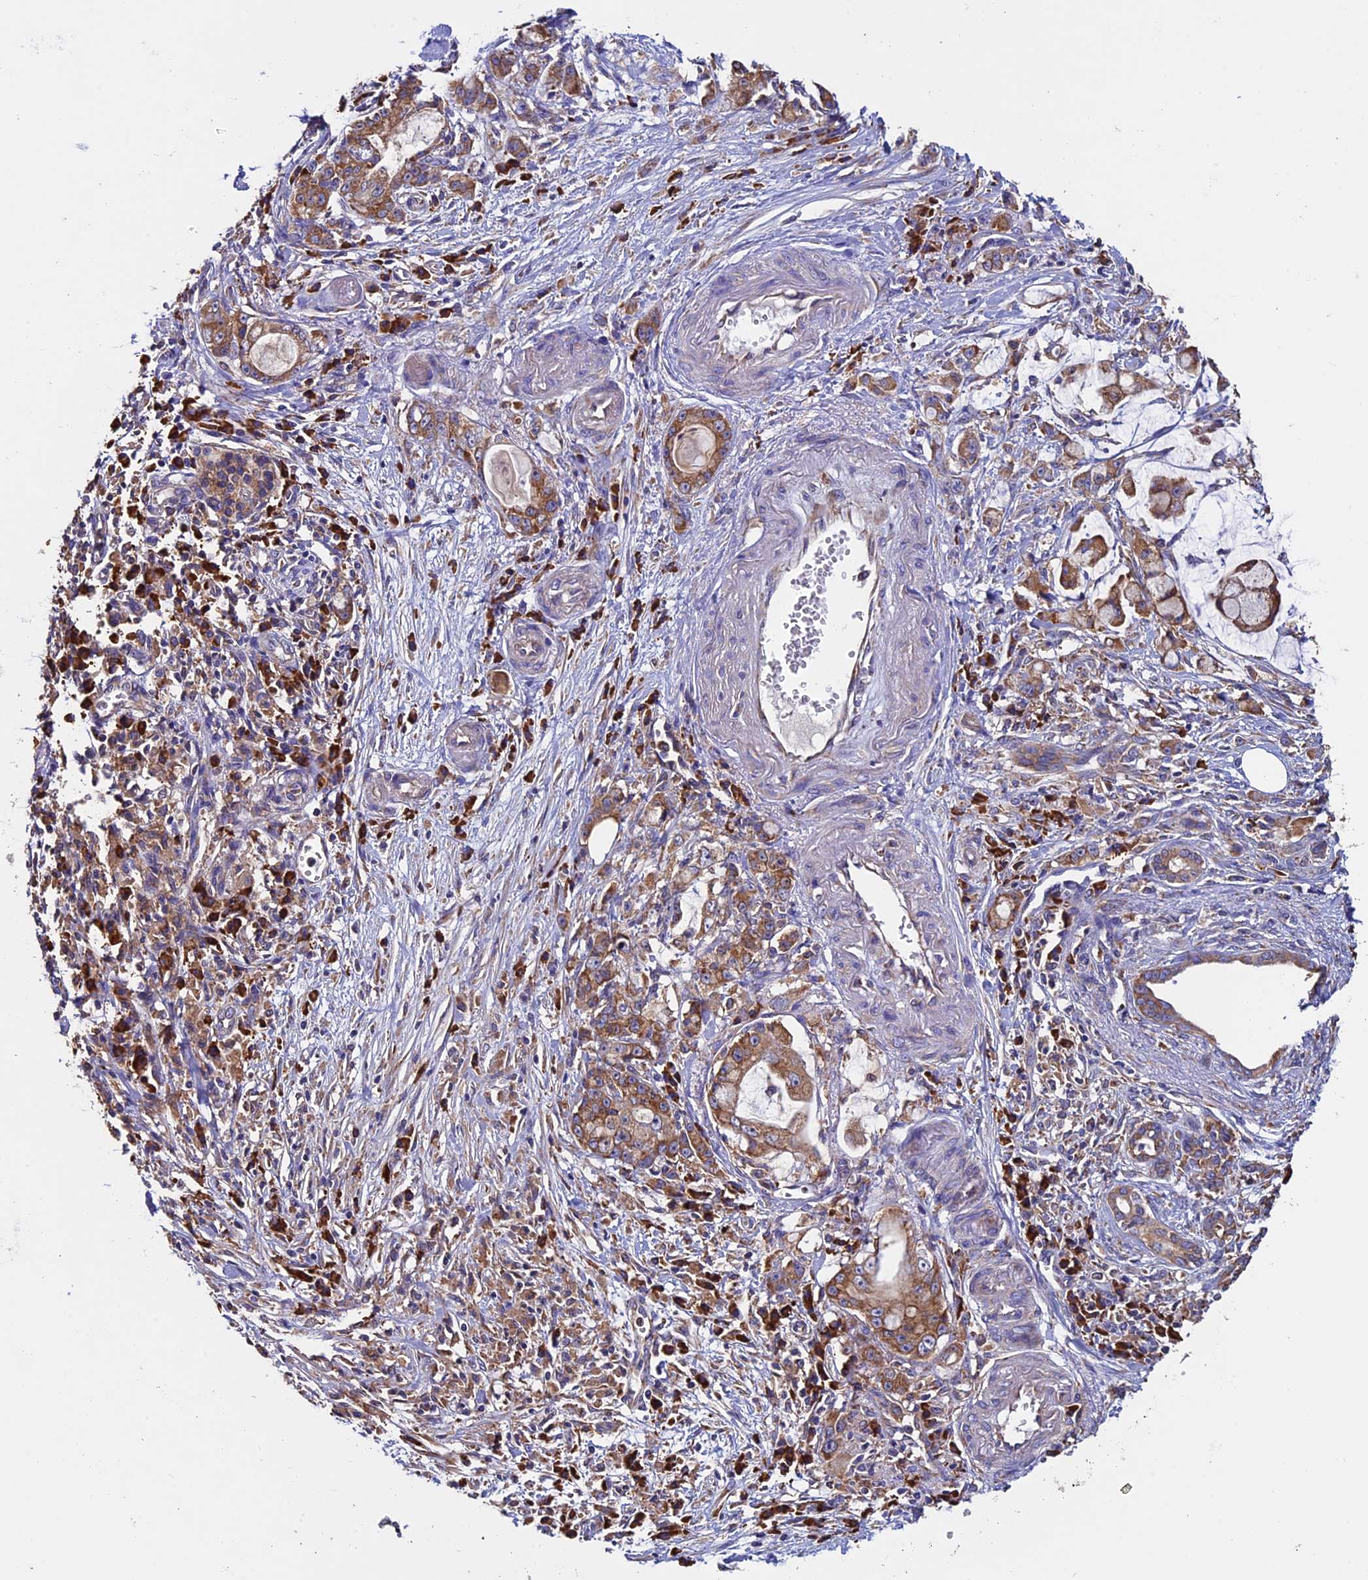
{"staining": {"intensity": "moderate", "quantity": ">75%", "location": "cytoplasmic/membranous"}, "tissue": "pancreatic cancer", "cell_type": "Tumor cells", "image_type": "cancer", "snomed": [{"axis": "morphology", "description": "Adenocarcinoma, NOS"}, {"axis": "topography", "description": "Pancreas"}], "caption": "The immunohistochemical stain labels moderate cytoplasmic/membranous staining in tumor cells of pancreatic cancer (adenocarcinoma) tissue.", "gene": "BTBD3", "patient": {"sex": "female", "age": 73}}